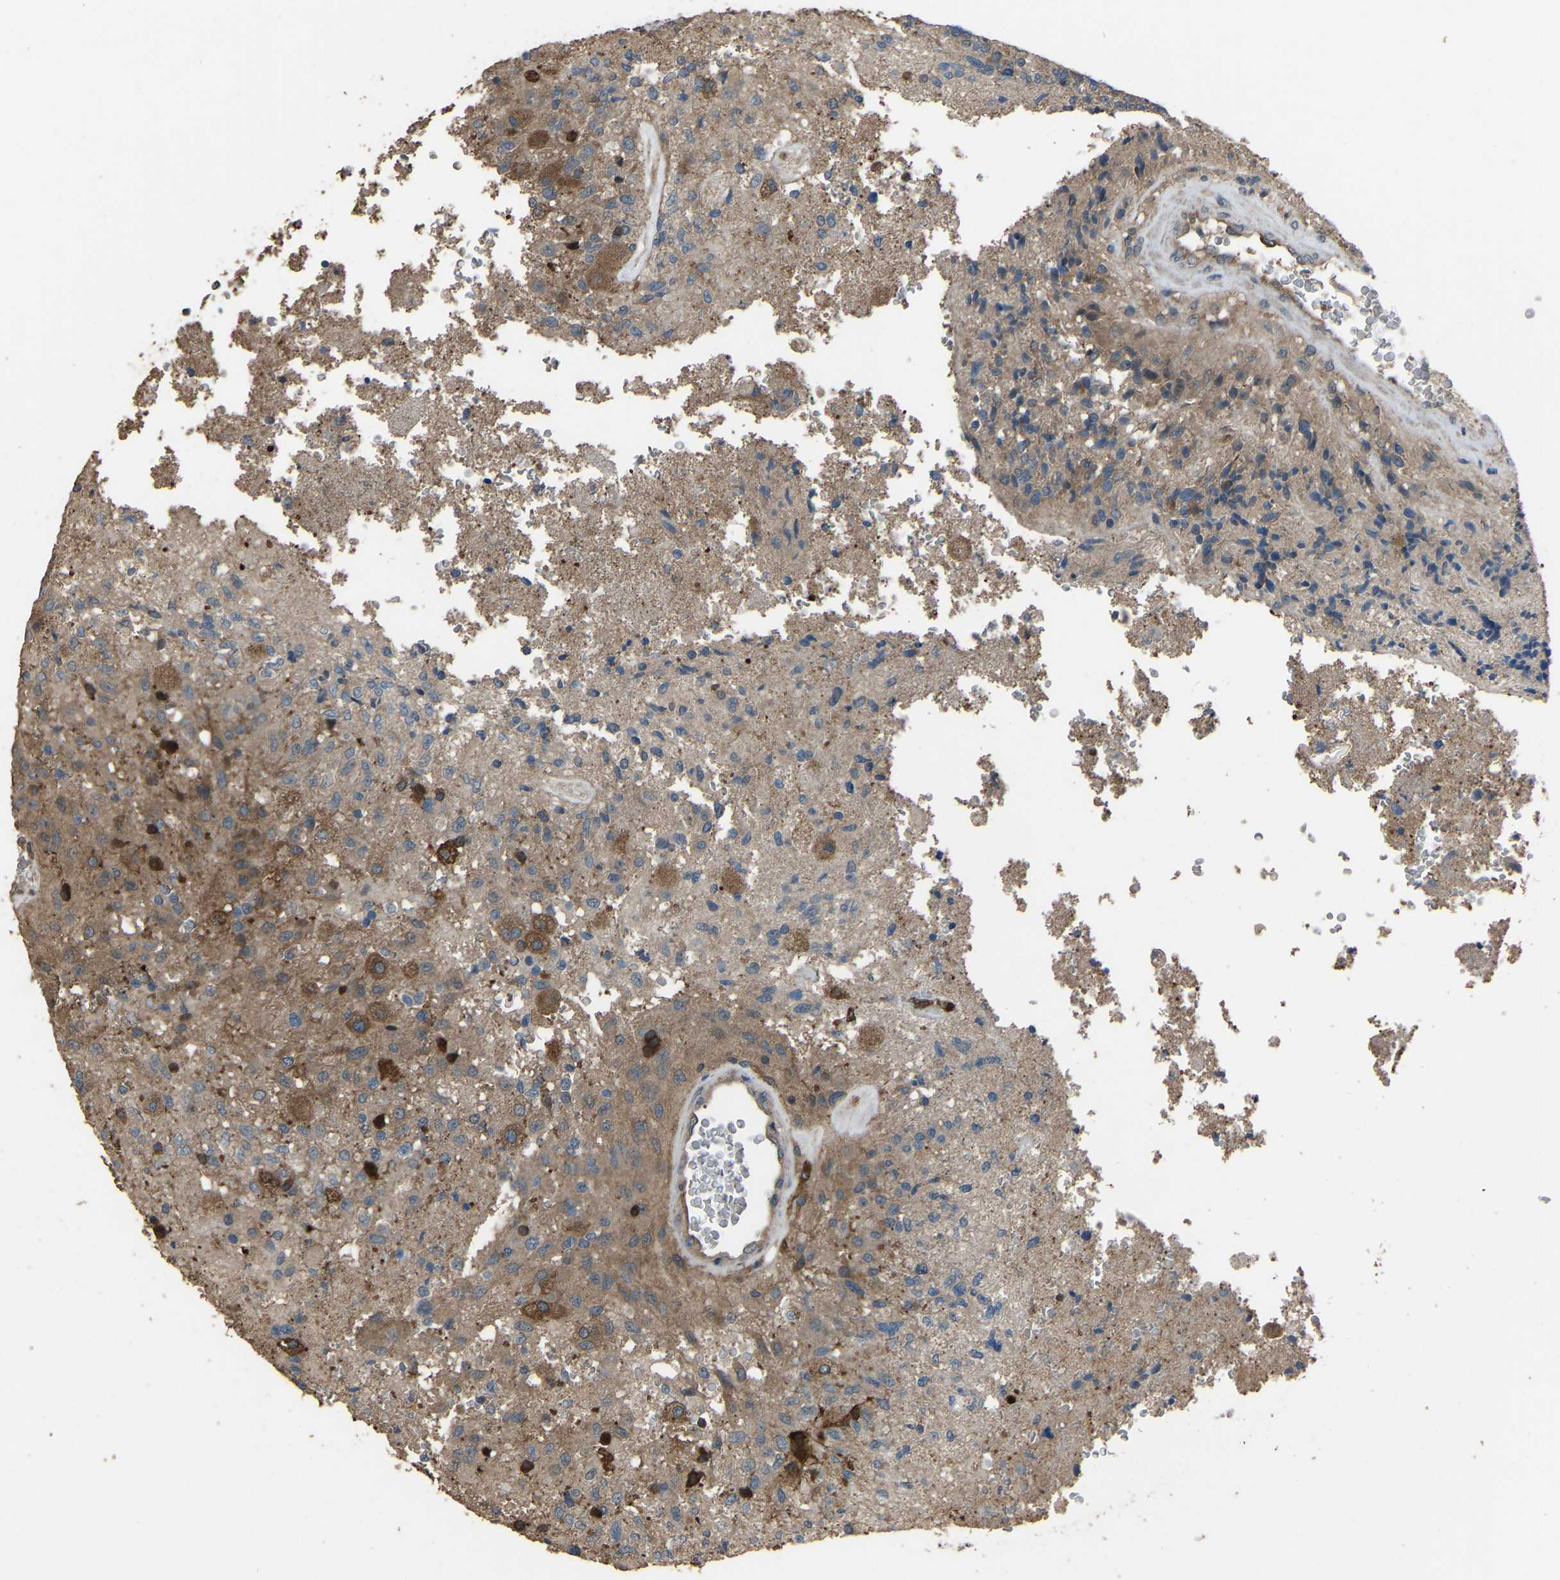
{"staining": {"intensity": "moderate", "quantity": "25%-75%", "location": "cytoplasmic/membranous"}, "tissue": "glioma", "cell_type": "Tumor cells", "image_type": "cancer", "snomed": [{"axis": "morphology", "description": "Normal tissue, NOS"}, {"axis": "morphology", "description": "Glioma, malignant, High grade"}, {"axis": "topography", "description": "Cerebral cortex"}], "caption": "Malignant glioma (high-grade) stained for a protein (brown) demonstrates moderate cytoplasmic/membranous positive expression in about 25%-75% of tumor cells.", "gene": "SLC4A2", "patient": {"sex": "male", "age": 77}}